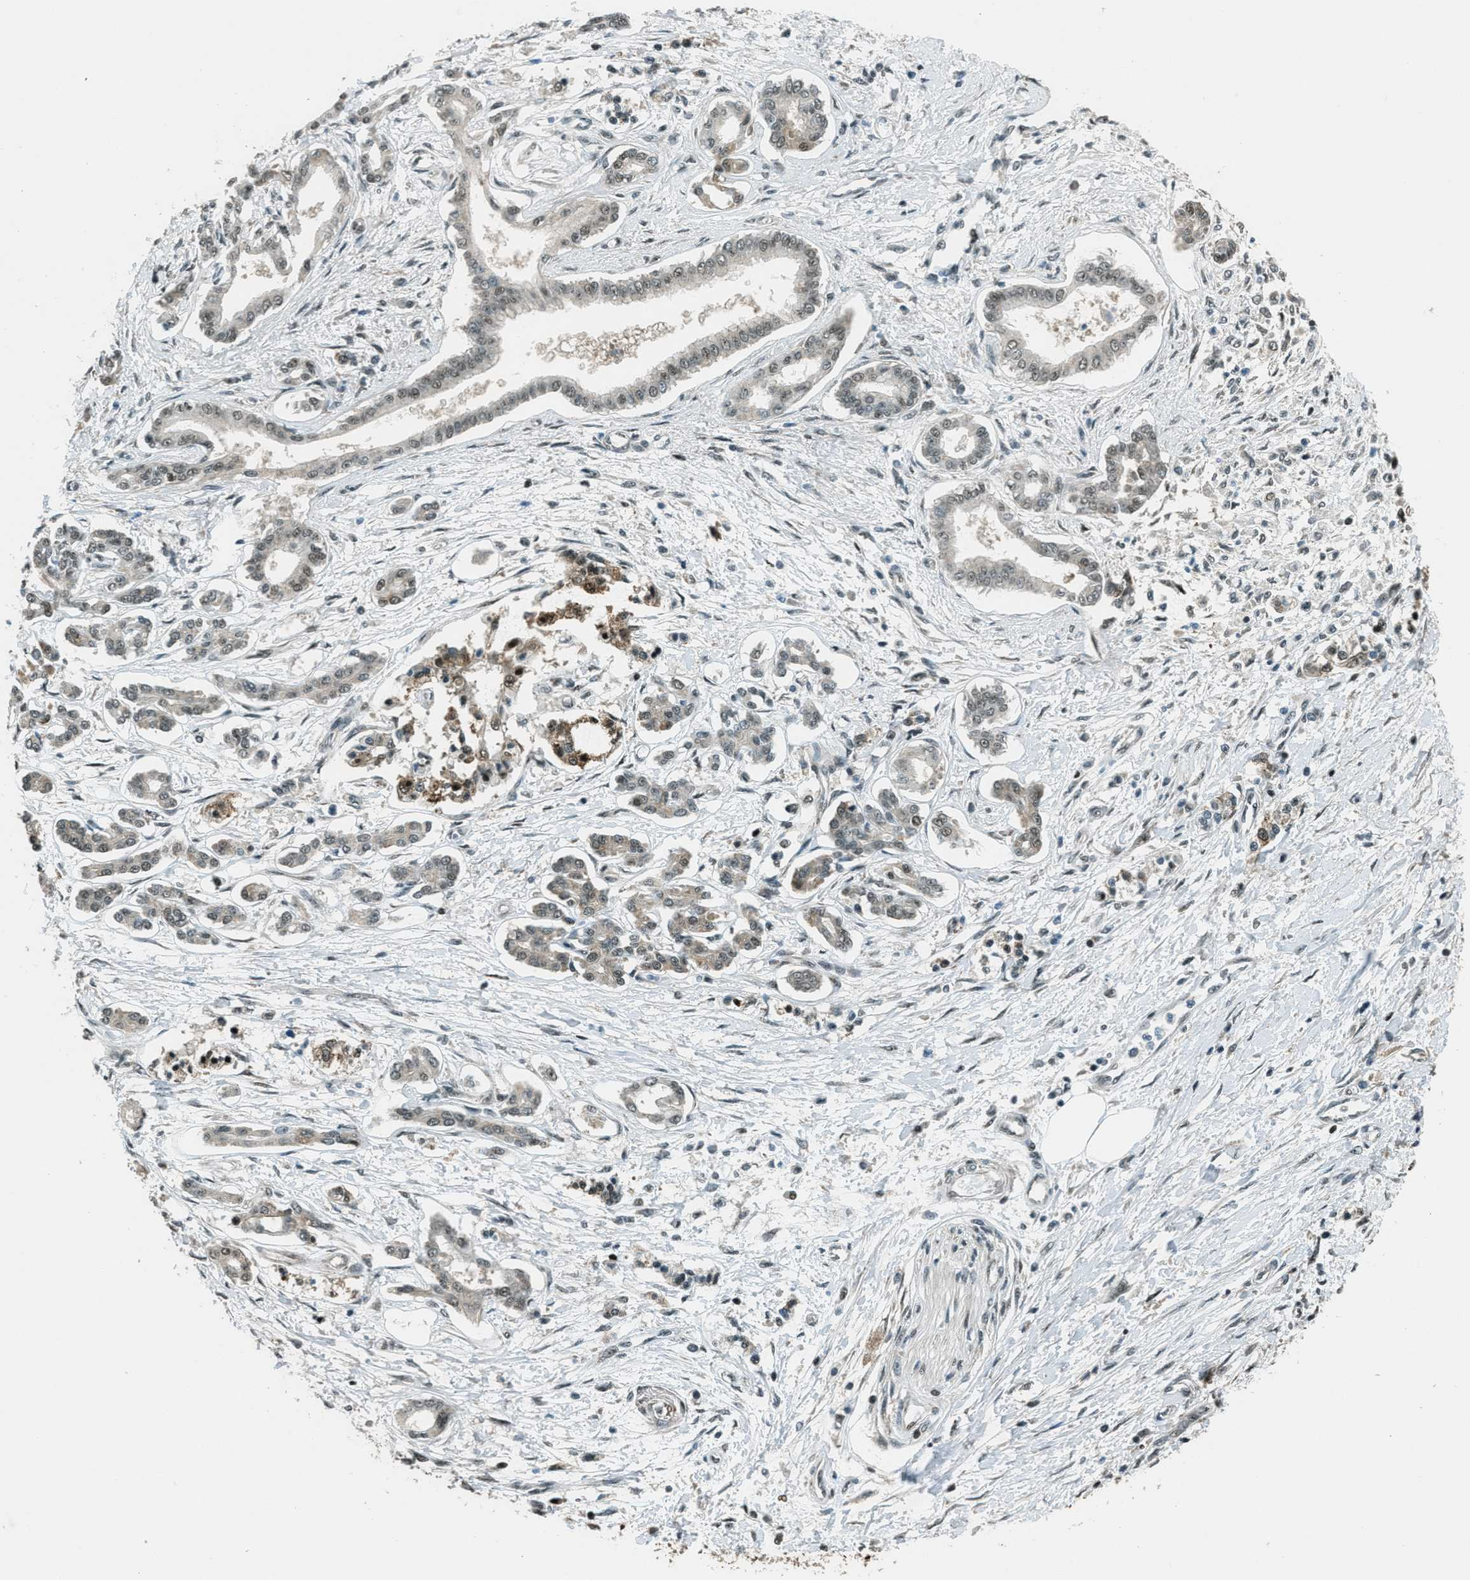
{"staining": {"intensity": "weak", "quantity": "<25%", "location": "nuclear"}, "tissue": "pancreatic cancer", "cell_type": "Tumor cells", "image_type": "cancer", "snomed": [{"axis": "morphology", "description": "Adenocarcinoma, NOS"}, {"axis": "topography", "description": "Pancreas"}], "caption": "A high-resolution micrograph shows immunohistochemistry staining of pancreatic cancer, which demonstrates no significant positivity in tumor cells. (Immunohistochemistry (ihc), brightfield microscopy, high magnification).", "gene": "TARDBP", "patient": {"sex": "male", "age": 56}}